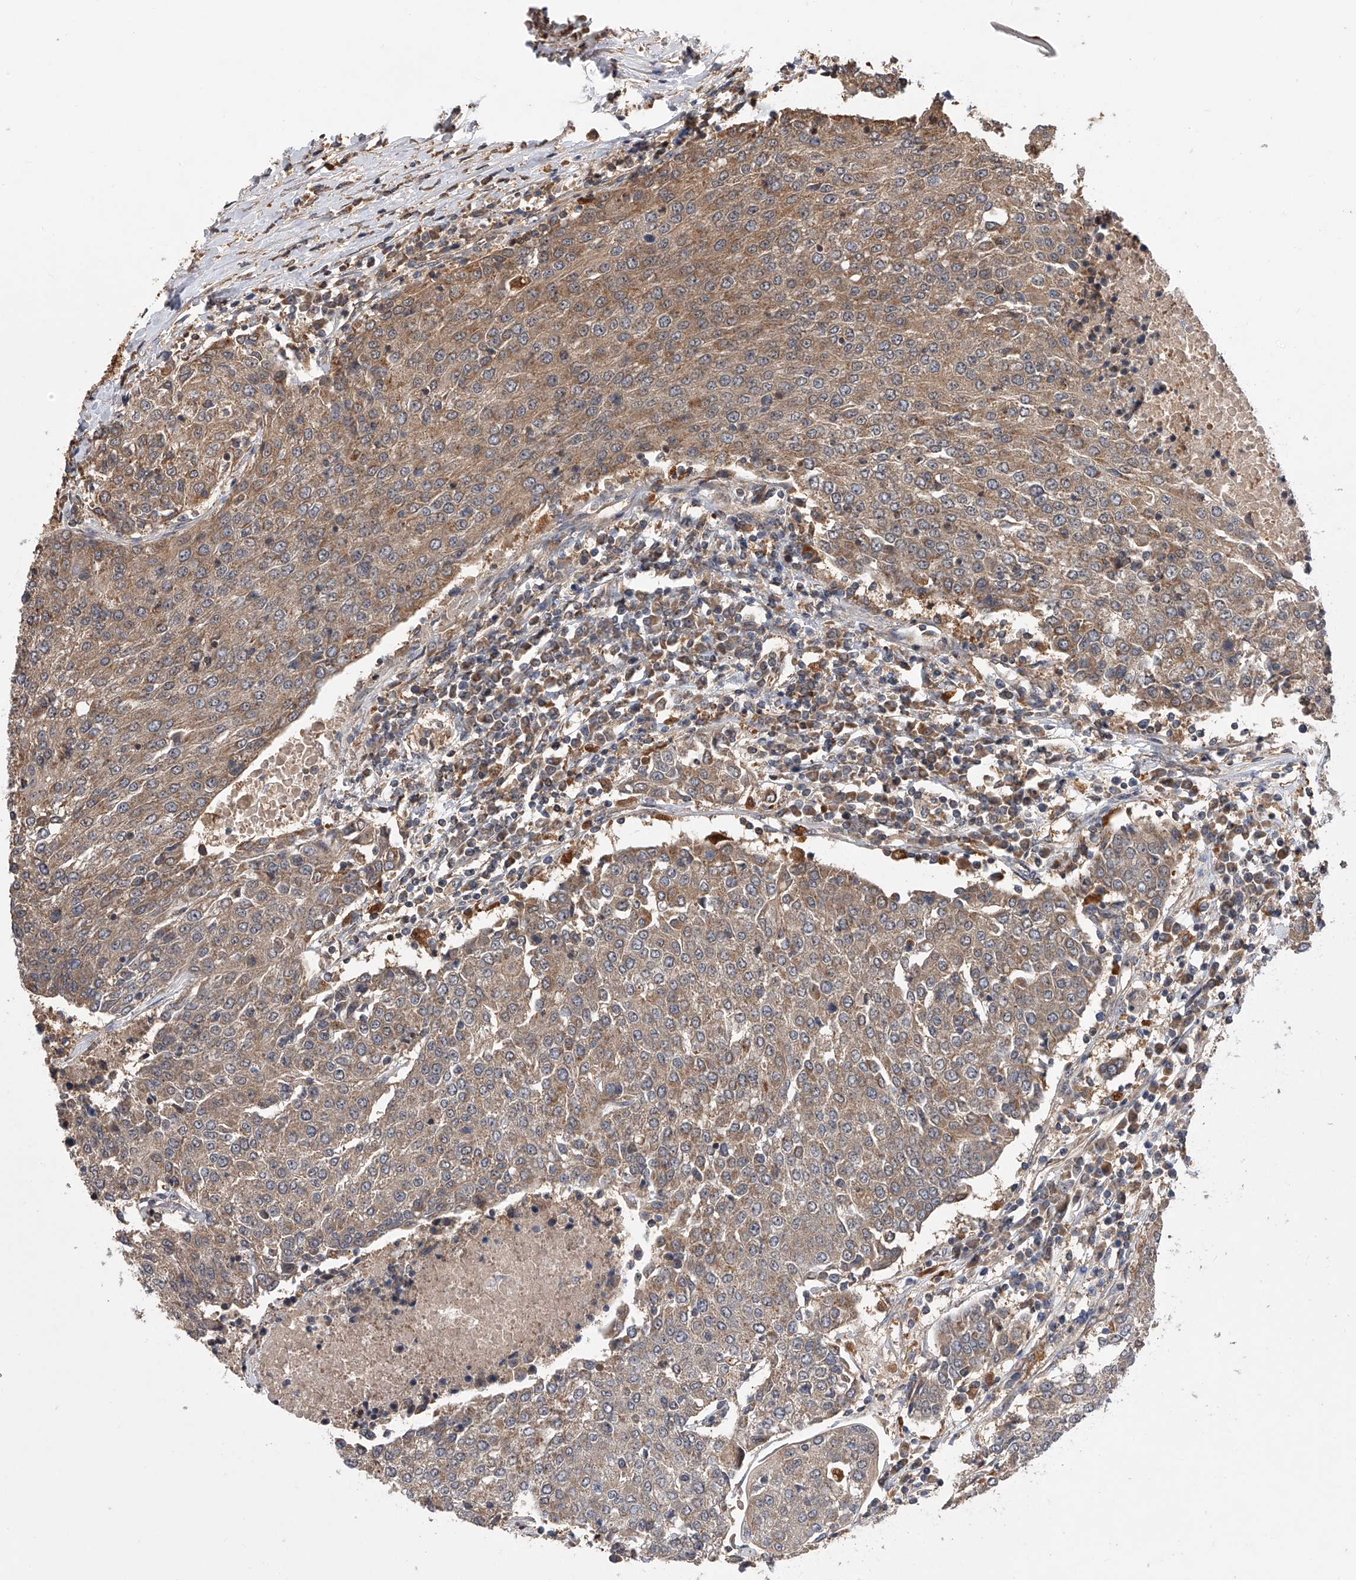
{"staining": {"intensity": "moderate", "quantity": ">75%", "location": "cytoplasmic/membranous"}, "tissue": "urothelial cancer", "cell_type": "Tumor cells", "image_type": "cancer", "snomed": [{"axis": "morphology", "description": "Urothelial carcinoma, High grade"}, {"axis": "topography", "description": "Urinary bladder"}], "caption": "Urothelial carcinoma (high-grade) stained for a protein displays moderate cytoplasmic/membranous positivity in tumor cells. (brown staining indicates protein expression, while blue staining denotes nuclei).", "gene": "GMDS", "patient": {"sex": "female", "age": 85}}